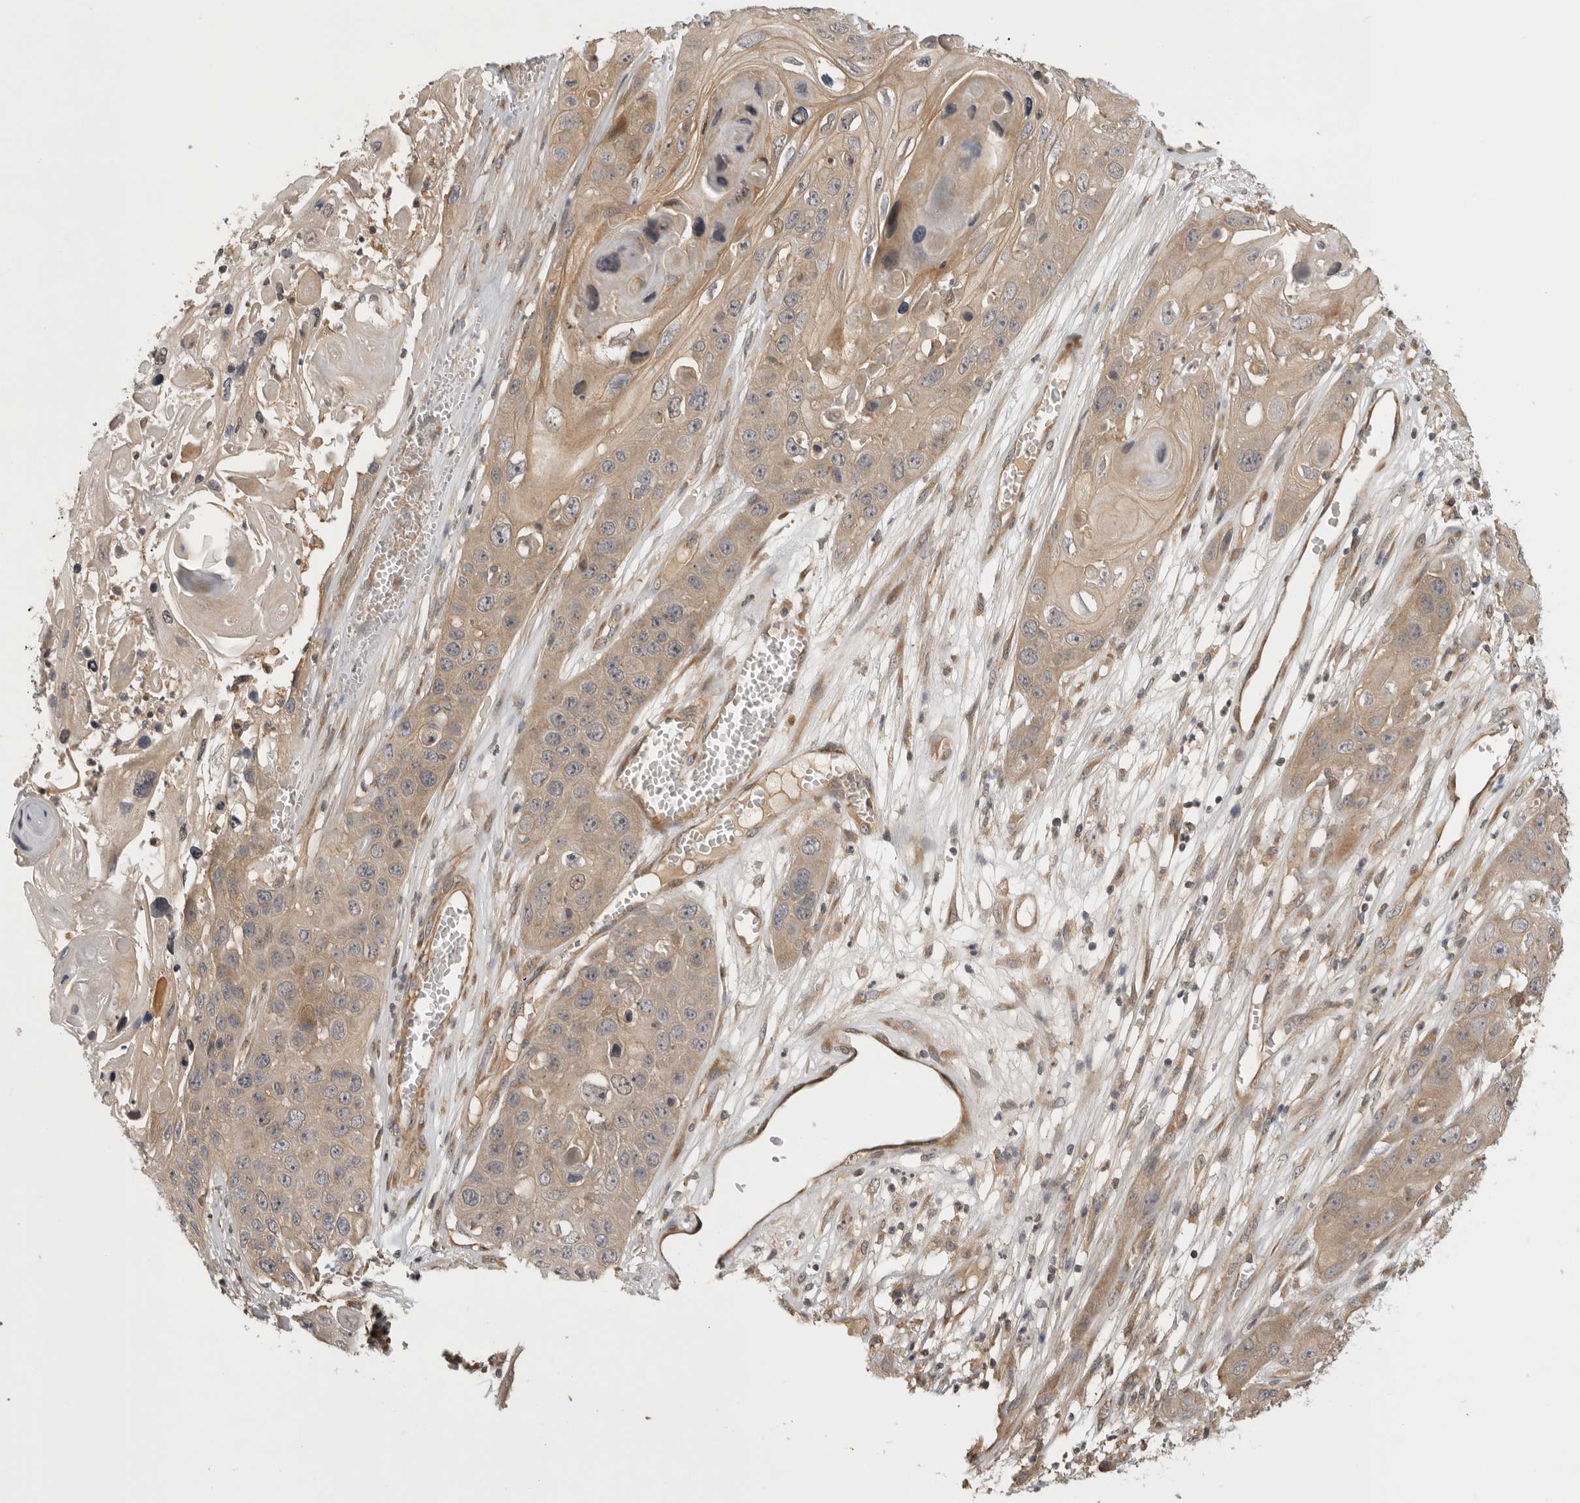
{"staining": {"intensity": "weak", "quantity": ">75%", "location": "cytoplasmic/membranous"}, "tissue": "skin cancer", "cell_type": "Tumor cells", "image_type": "cancer", "snomed": [{"axis": "morphology", "description": "Squamous cell carcinoma, NOS"}, {"axis": "topography", "description": "Skin"}], "caption": "IHC photomicrograph of neoplastic tissue: squamous cell carcinoma (skin) stained using immunohistochemistry (IHC) demonstrates low levels of weak protein expression localized specifically in the cytoplasmic/membranous of tumor cells, appearing as a cytoplasmic/membranous brown color.", "gene": "CUEDC1", "patient": {"sex": "male", "age": 55}}